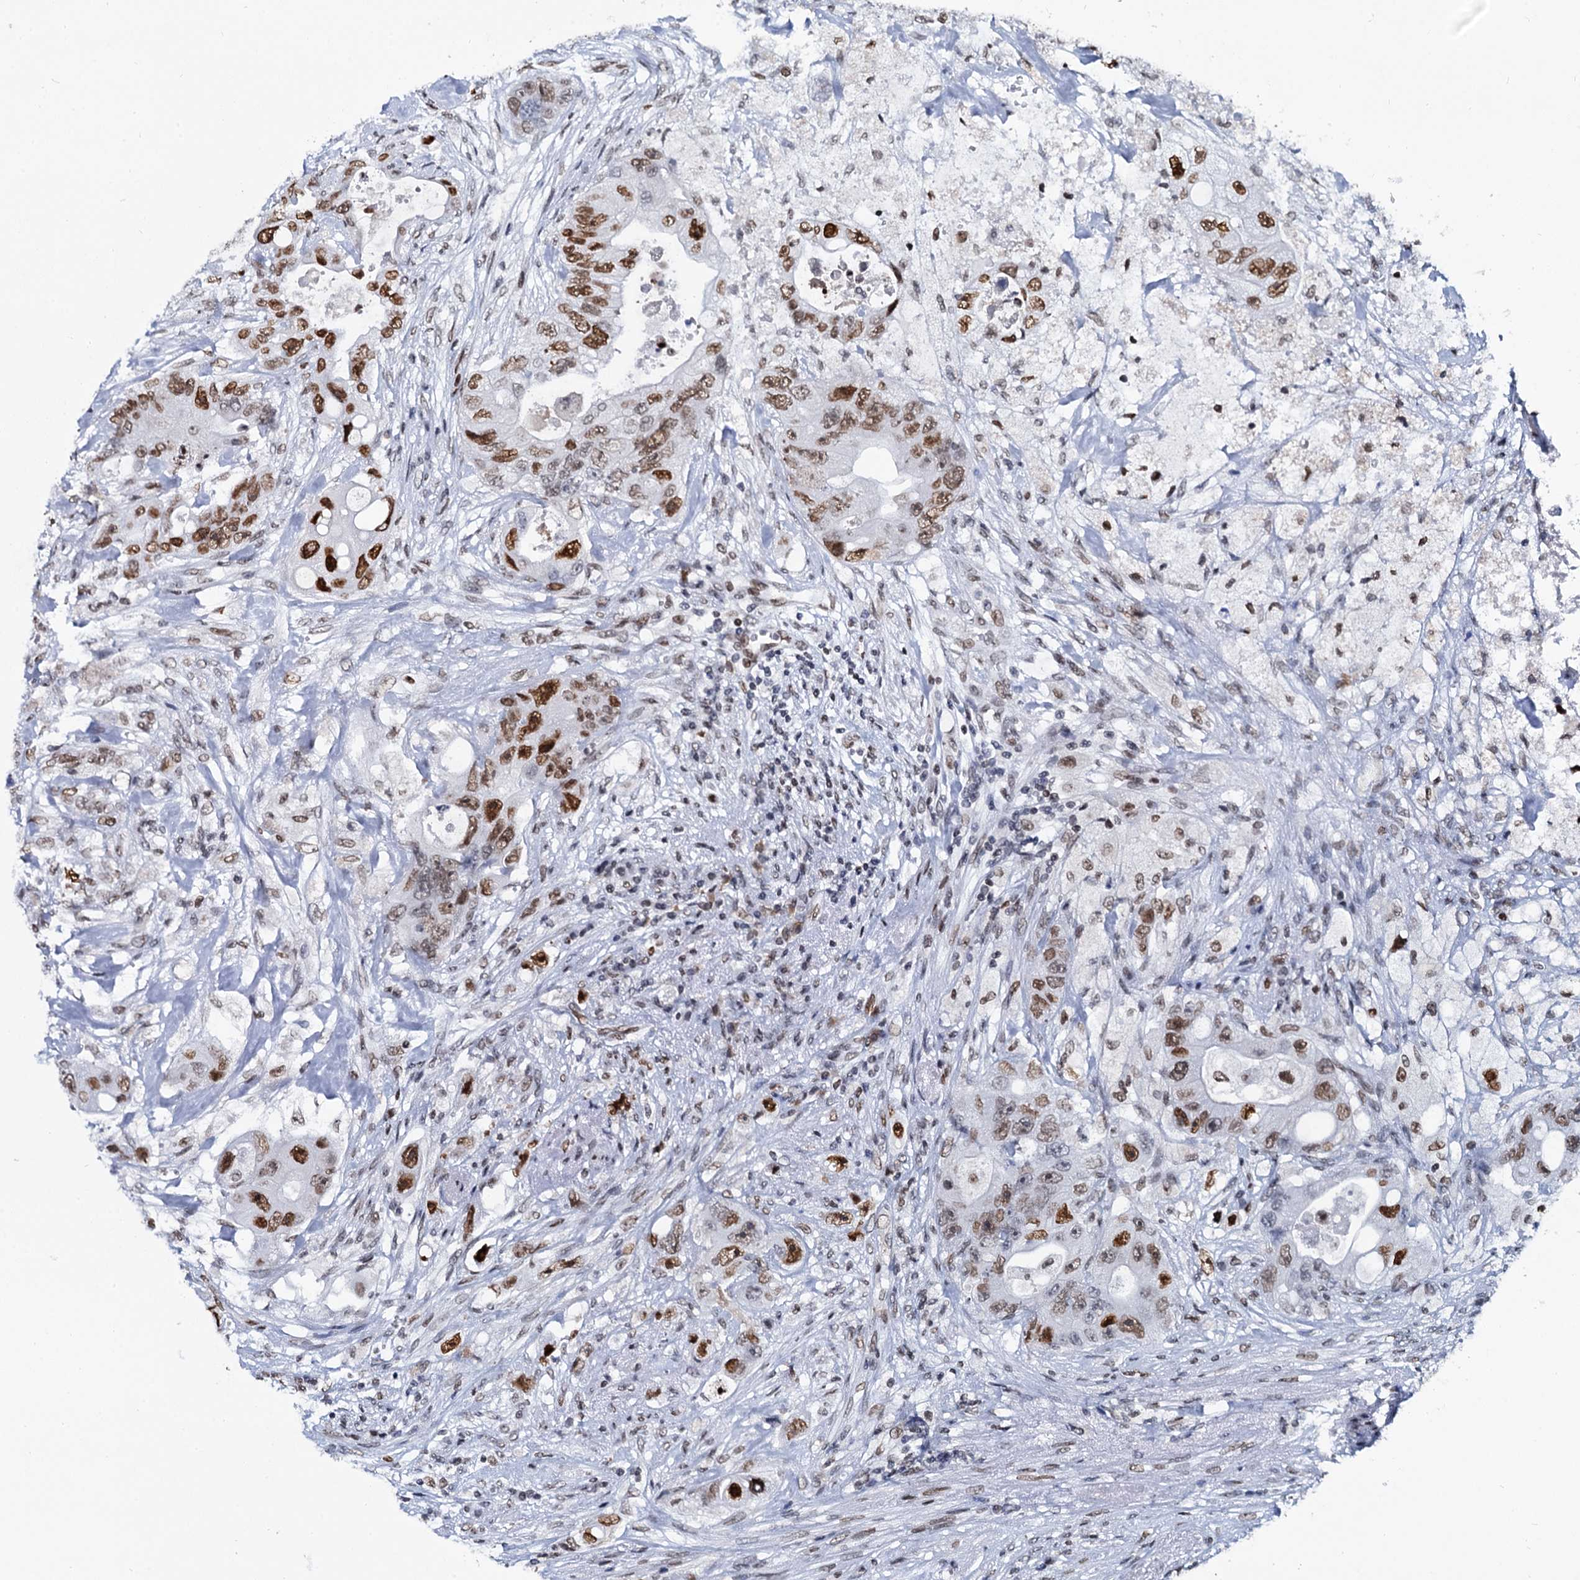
{"staining": {"intensity": "strong", "quantity": "25%-75%", "location": "nuclear"}, "tissue": "colorectal cancer", "cell_type": "Tumor cells", "image_type": "cancer", "snomed": [{"axis": "morphology", "description": "Adenocarcinoma, NOS"}, {"axis": "topography", "description": "Colon"}], "caption": "An image of human colorectal cancer (adenocarcinoma) stained for a protein displays strong nuclear brown staining in tumor cells.", "gene": "CMAS", "patient": {"sex": "female", "age": 46}}